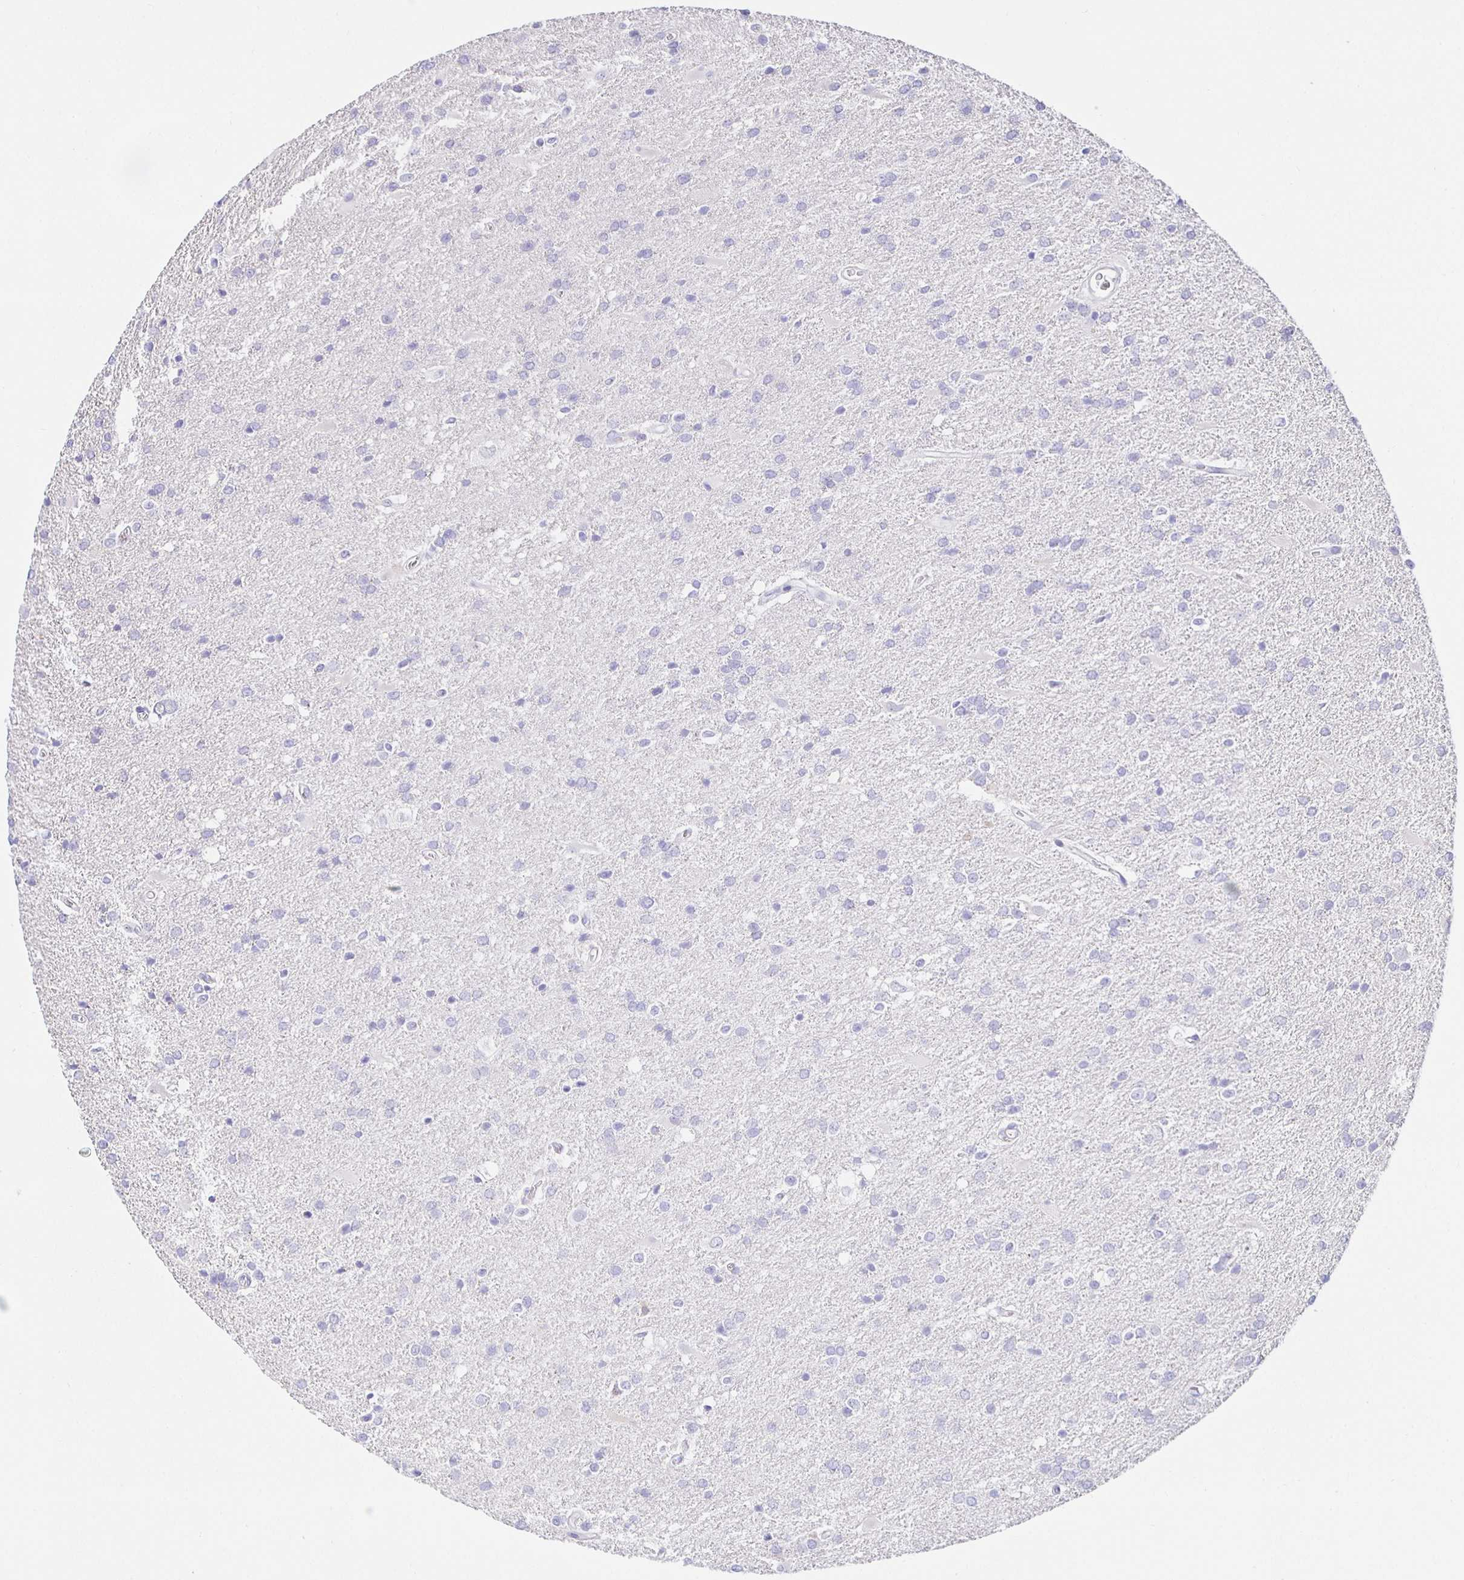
{"staining": {"intensity": "negative", "quantity": "none", "location": "none"}, "tissue": "glioma", "cell_type": "Tumor cells", "image_type": "cancer", "snomed": [{"axis": "morphology", "description": "Glioma, malignant, Low grade"}, {"axis": "topography", "description": "Brain"}], "caption": "This is an IHC image of glioma. There is no expression in tumor cells.", "gene": "HSPA4L", "patient": {"sex": "male", "age": 66}}